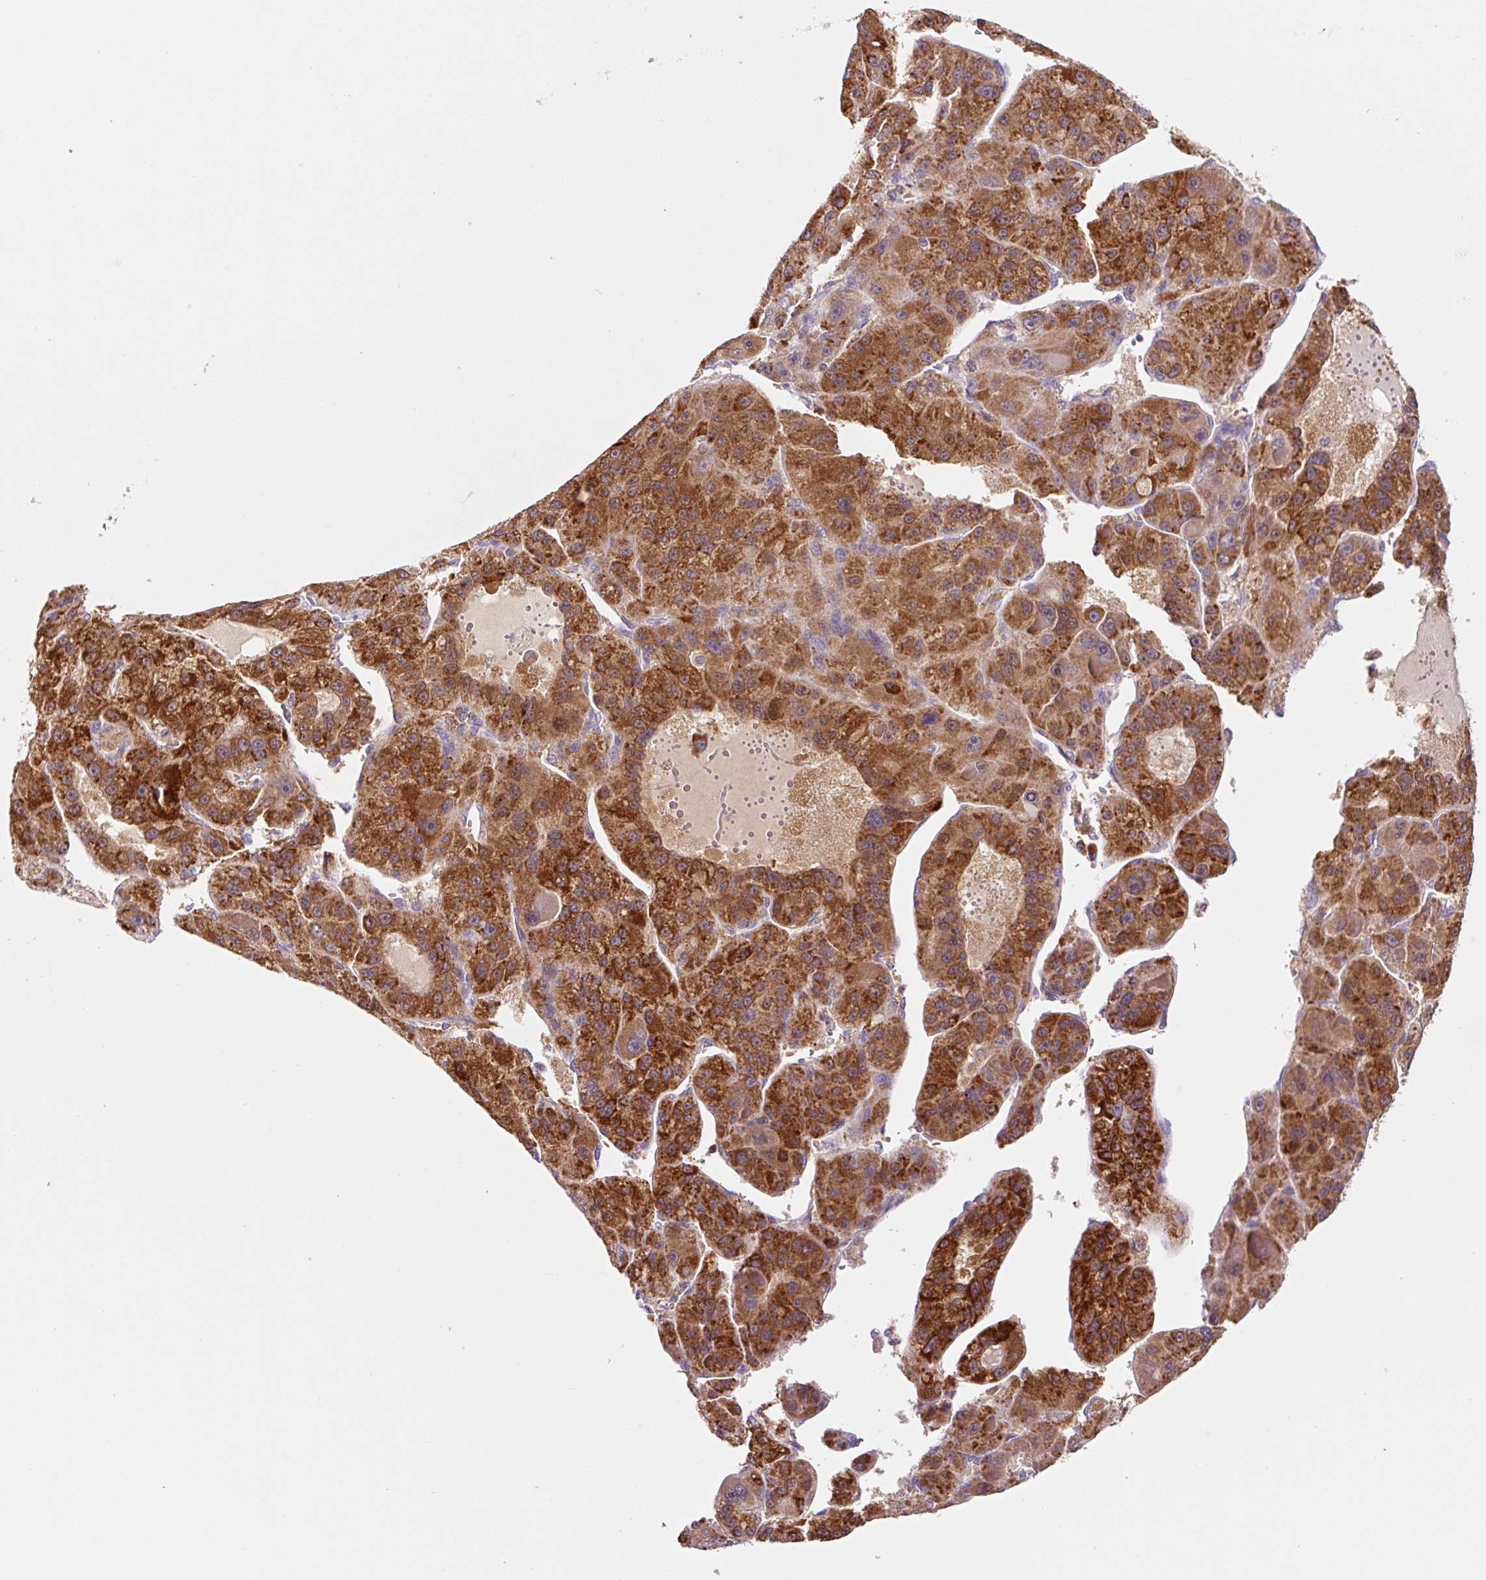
{"staining": {"intensity": "strong", "quantity": ">75%", "location": "cytoplasmic/membranous"}, "tissue": "liver cancer", "cell_type": "Tumor cells", "image_type": "cancer", "snomed": [{"axis": "morphology", "description": "Carcinoma, Hepatocellular, NOS"}, {"axis": "topography", "description": "Liver"}], "caption": "Liver hepatocellular carcinoma was stained to show a protein in brown. There is high levels of strong cytoplasmic/membranous expression in approximately >75% of tumor cells. The protein of interest is shown in brown color, while the nuclei are stained blue.", "gene": "PCK2", "patient": {"sex": "male", "age": 76}}